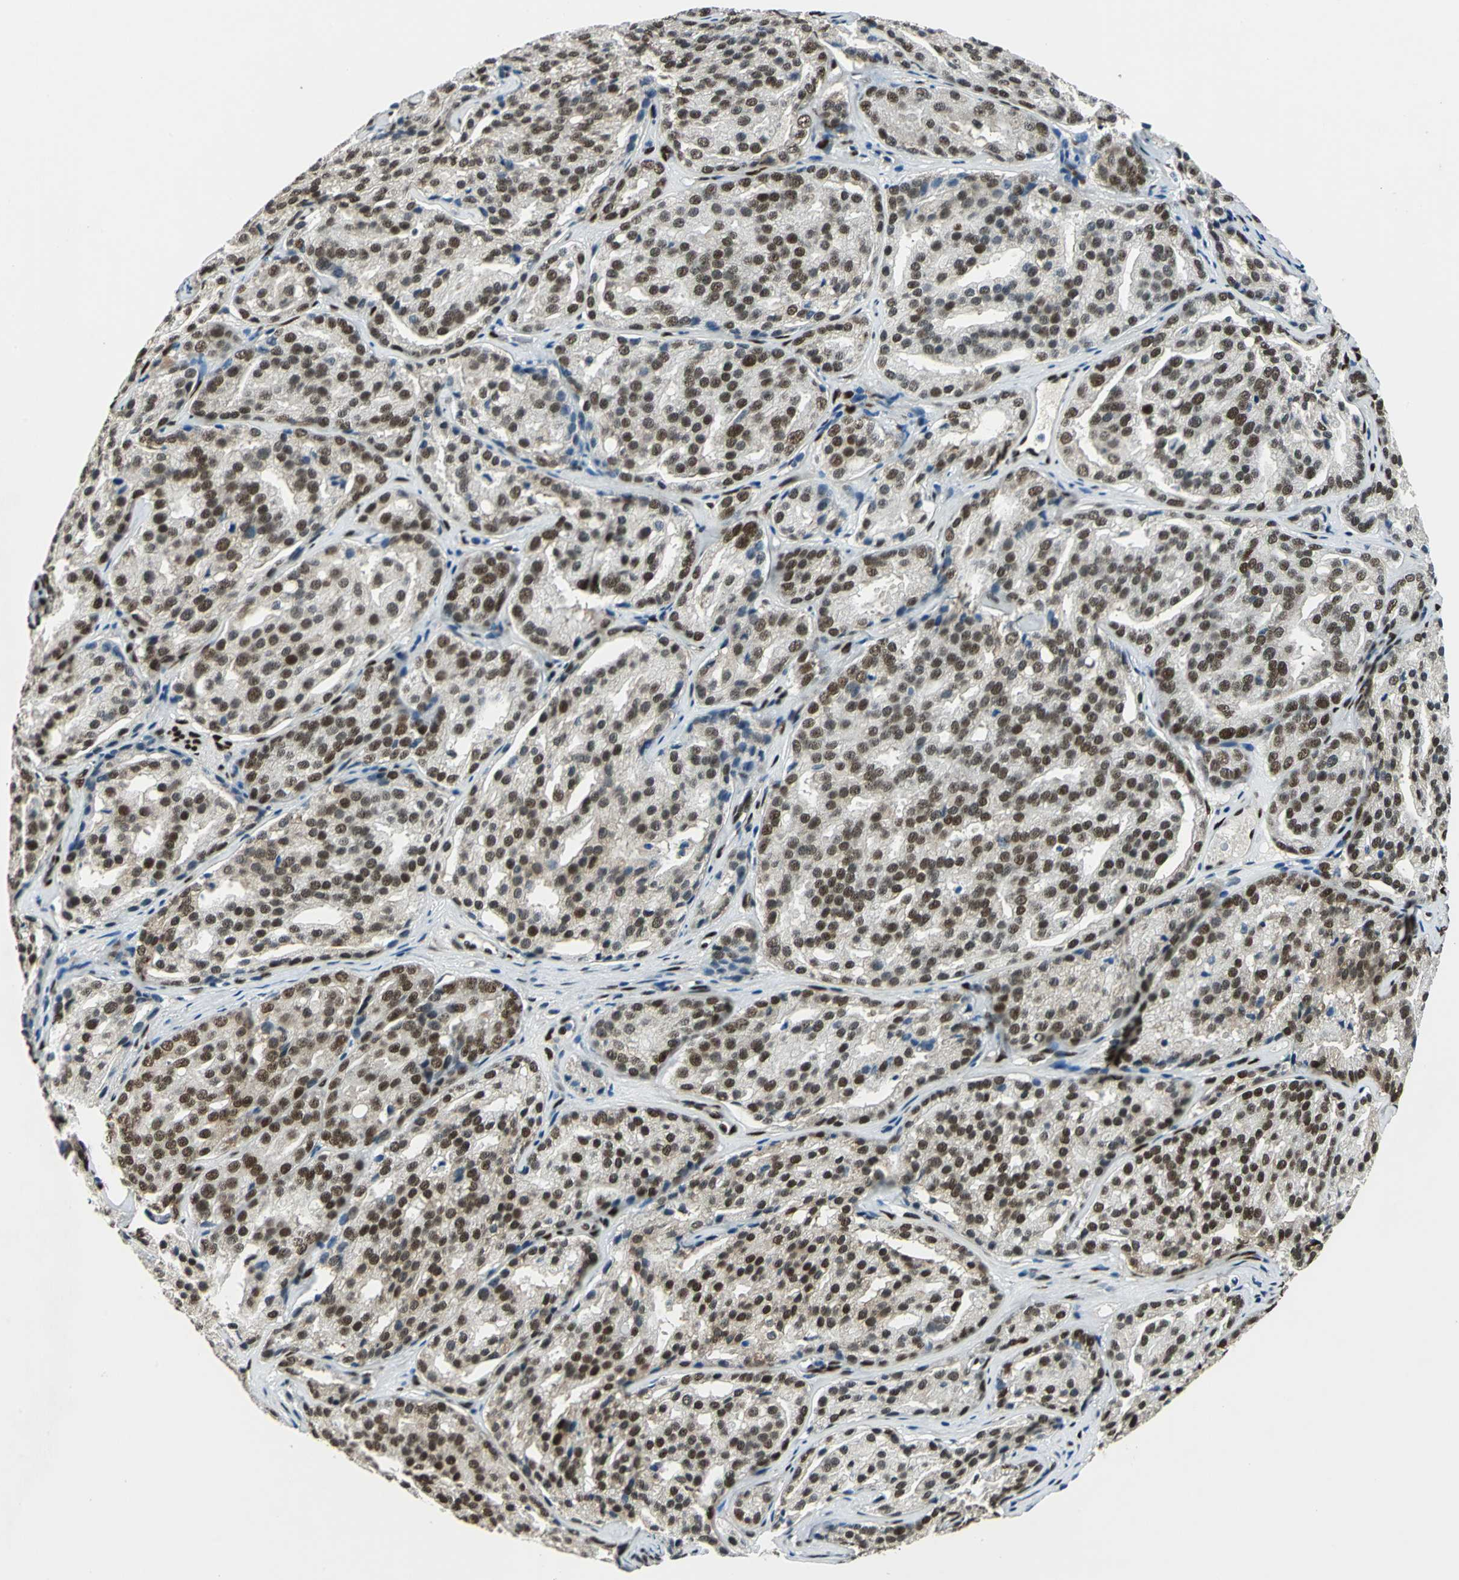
{"staining": {"intensity": "strong", "quantity": ">75%", "location": "nuclear"}, "tissue": "prostate cancer", "cell_type": "Tumor cells", "image_type": "cancer", "snomed": [{"axis": "morphology", "description": "Adenocarcinoma, High grade"}, {"axis": "topography", "description": "Prostate"}], "caption": "Tumor cells exhibit high levels of strong nuclear positivity in approximately >75% of cells in prostate cancer (adenocarcinoma (high-grade)).", "gene": "NFIA", "patient": {"sex": "male", "age": 64}}